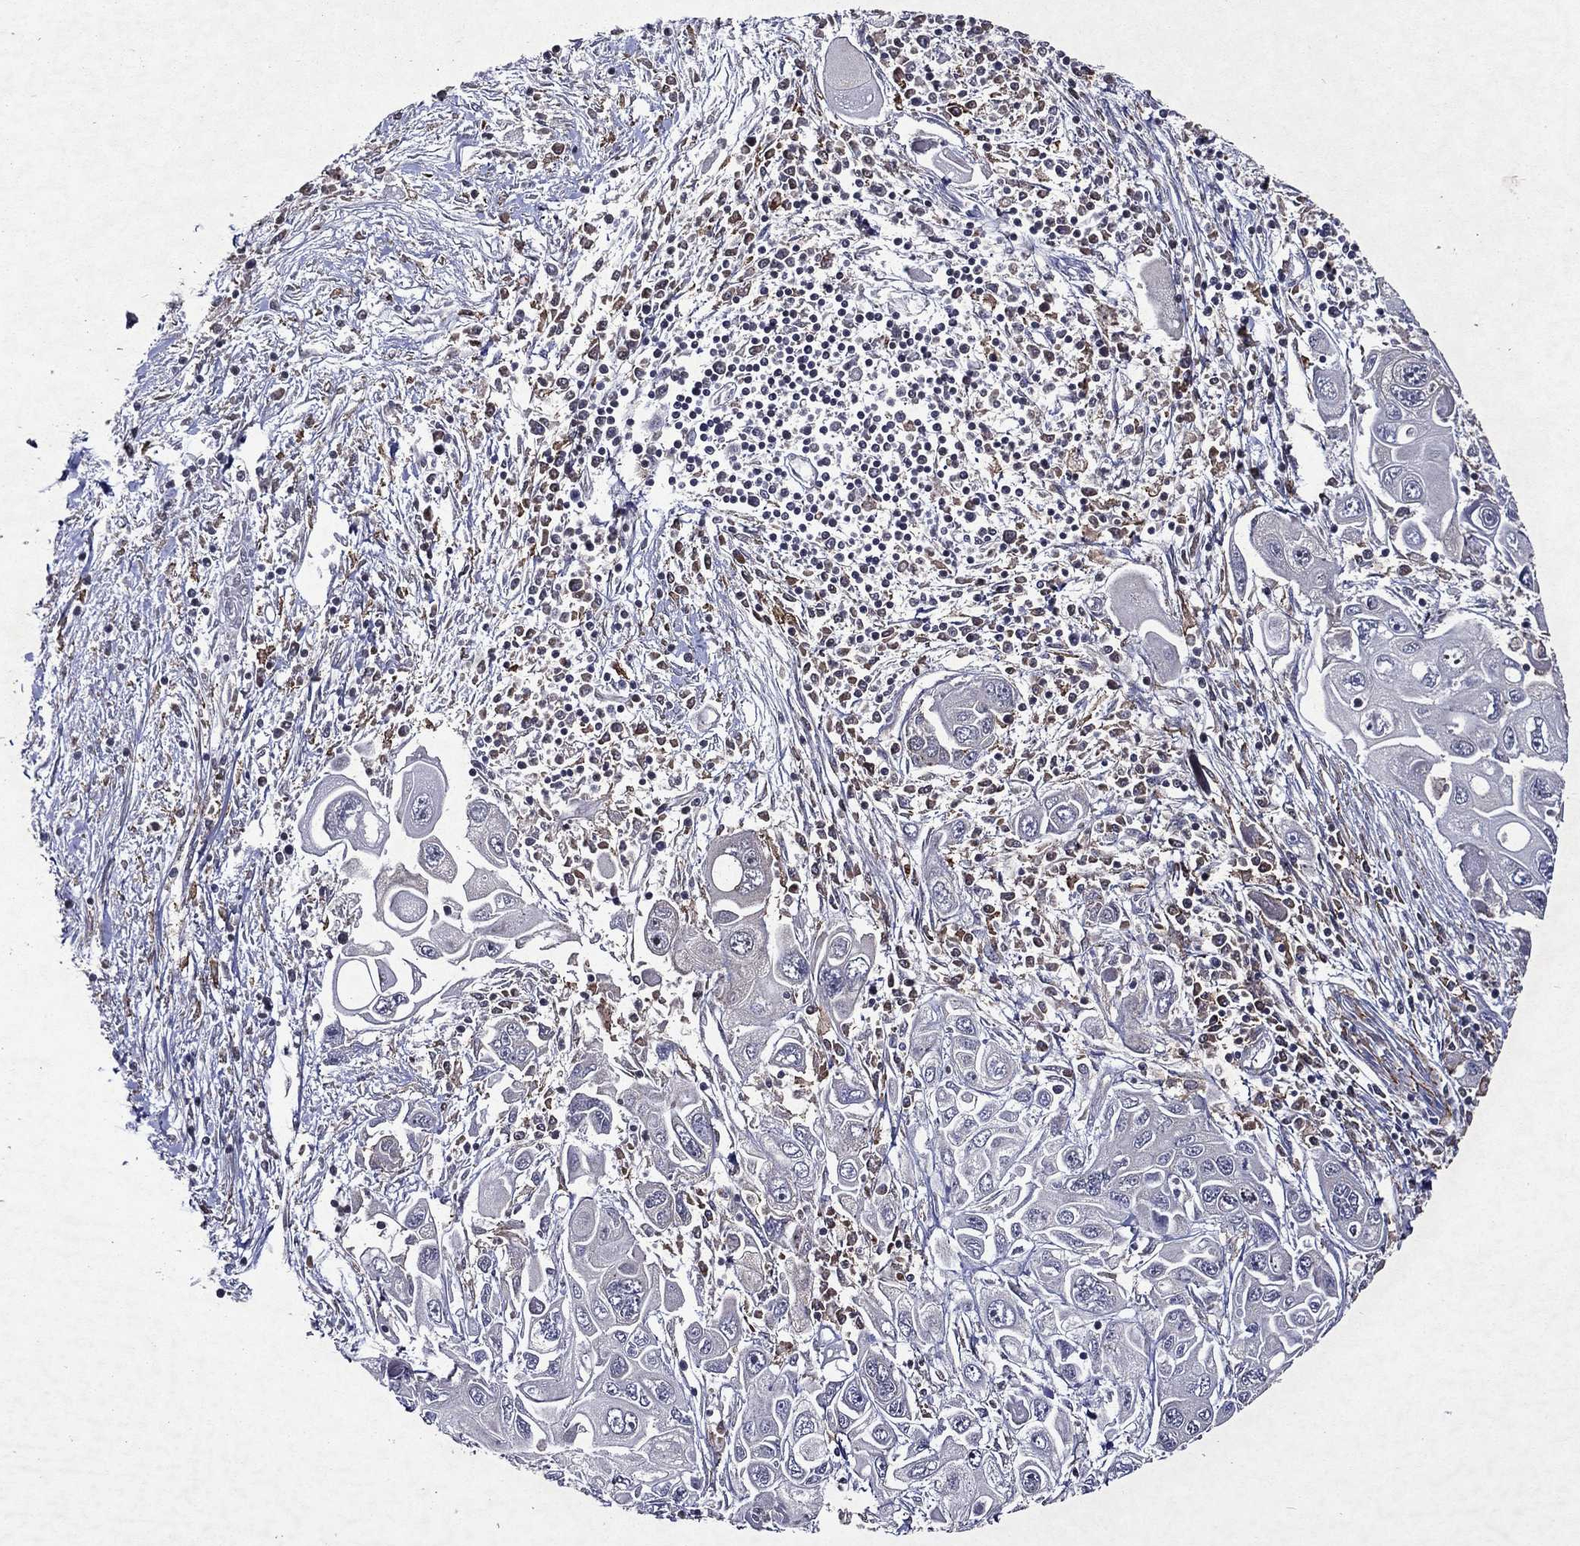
{"staining": {"intensity": "negative", "quantity": "none", "location": "none"}, "tissue": "pancreatic cancer", "cell_type": "Tumor cells", "image_type": "cancer", "snomed": [{"axis": "morphology", "description": "Adenocarcinoma, NOS"}, {"axis": "topography", "description": "Pancreas"}], "caption": "Image shows no significant protein positivity in tumor cells of pancreatic cancer (adenocarcinoma). The staining was performed using DAB to visualize the protein expression in brown, while the nuclei were stained in blue with hematoxylin (Magnification: 20x).", "gene": "EIF2B4", "patient": {"sex": "male", "age": 70}}